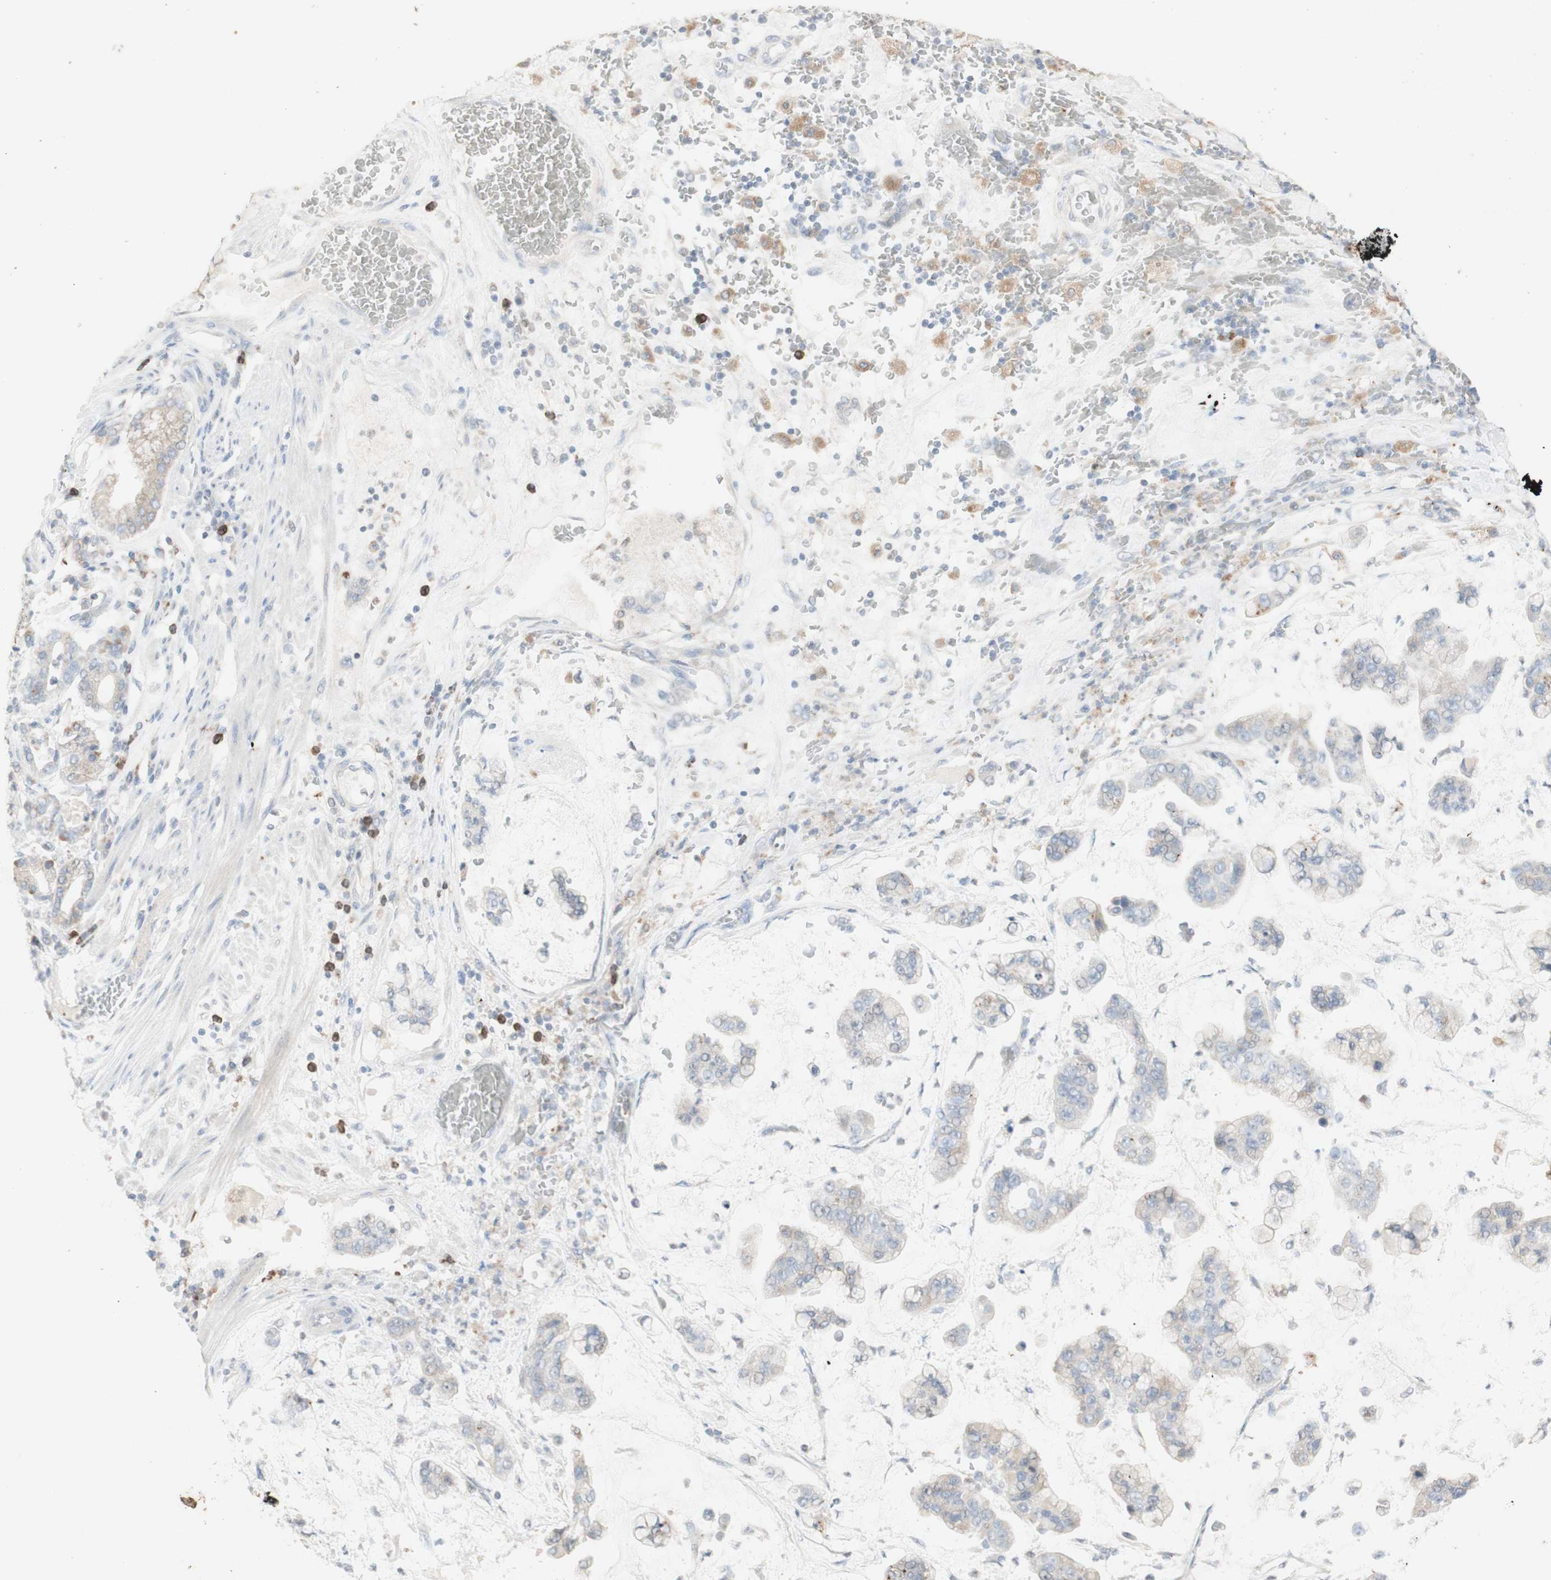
{"staining": {"intensity": "weak", "quantity": "<25%", "location": "cytoplasmic/membranous"}, "tissue": "stomach cancer", "cell_type": "Tumor cells", "image_type": "cancer", "snomed": [{"axis": "morphology", "description": "Normal tissue, NOS"}, {"axis": "morphology", "description": "Adenocarcinoma, NOS"}, {"axis": "topography", "description": "Stomach, upper"}, {"axis": "topography", "description": "Stomach"}], "caption": "A high-resolution image shows IHC staining of stomach adenocarcinoma, which shows no significant positivity in tumor cells.", "gene": "ATP6V1B1", "patient": {"sex": "male", "age": 76}}